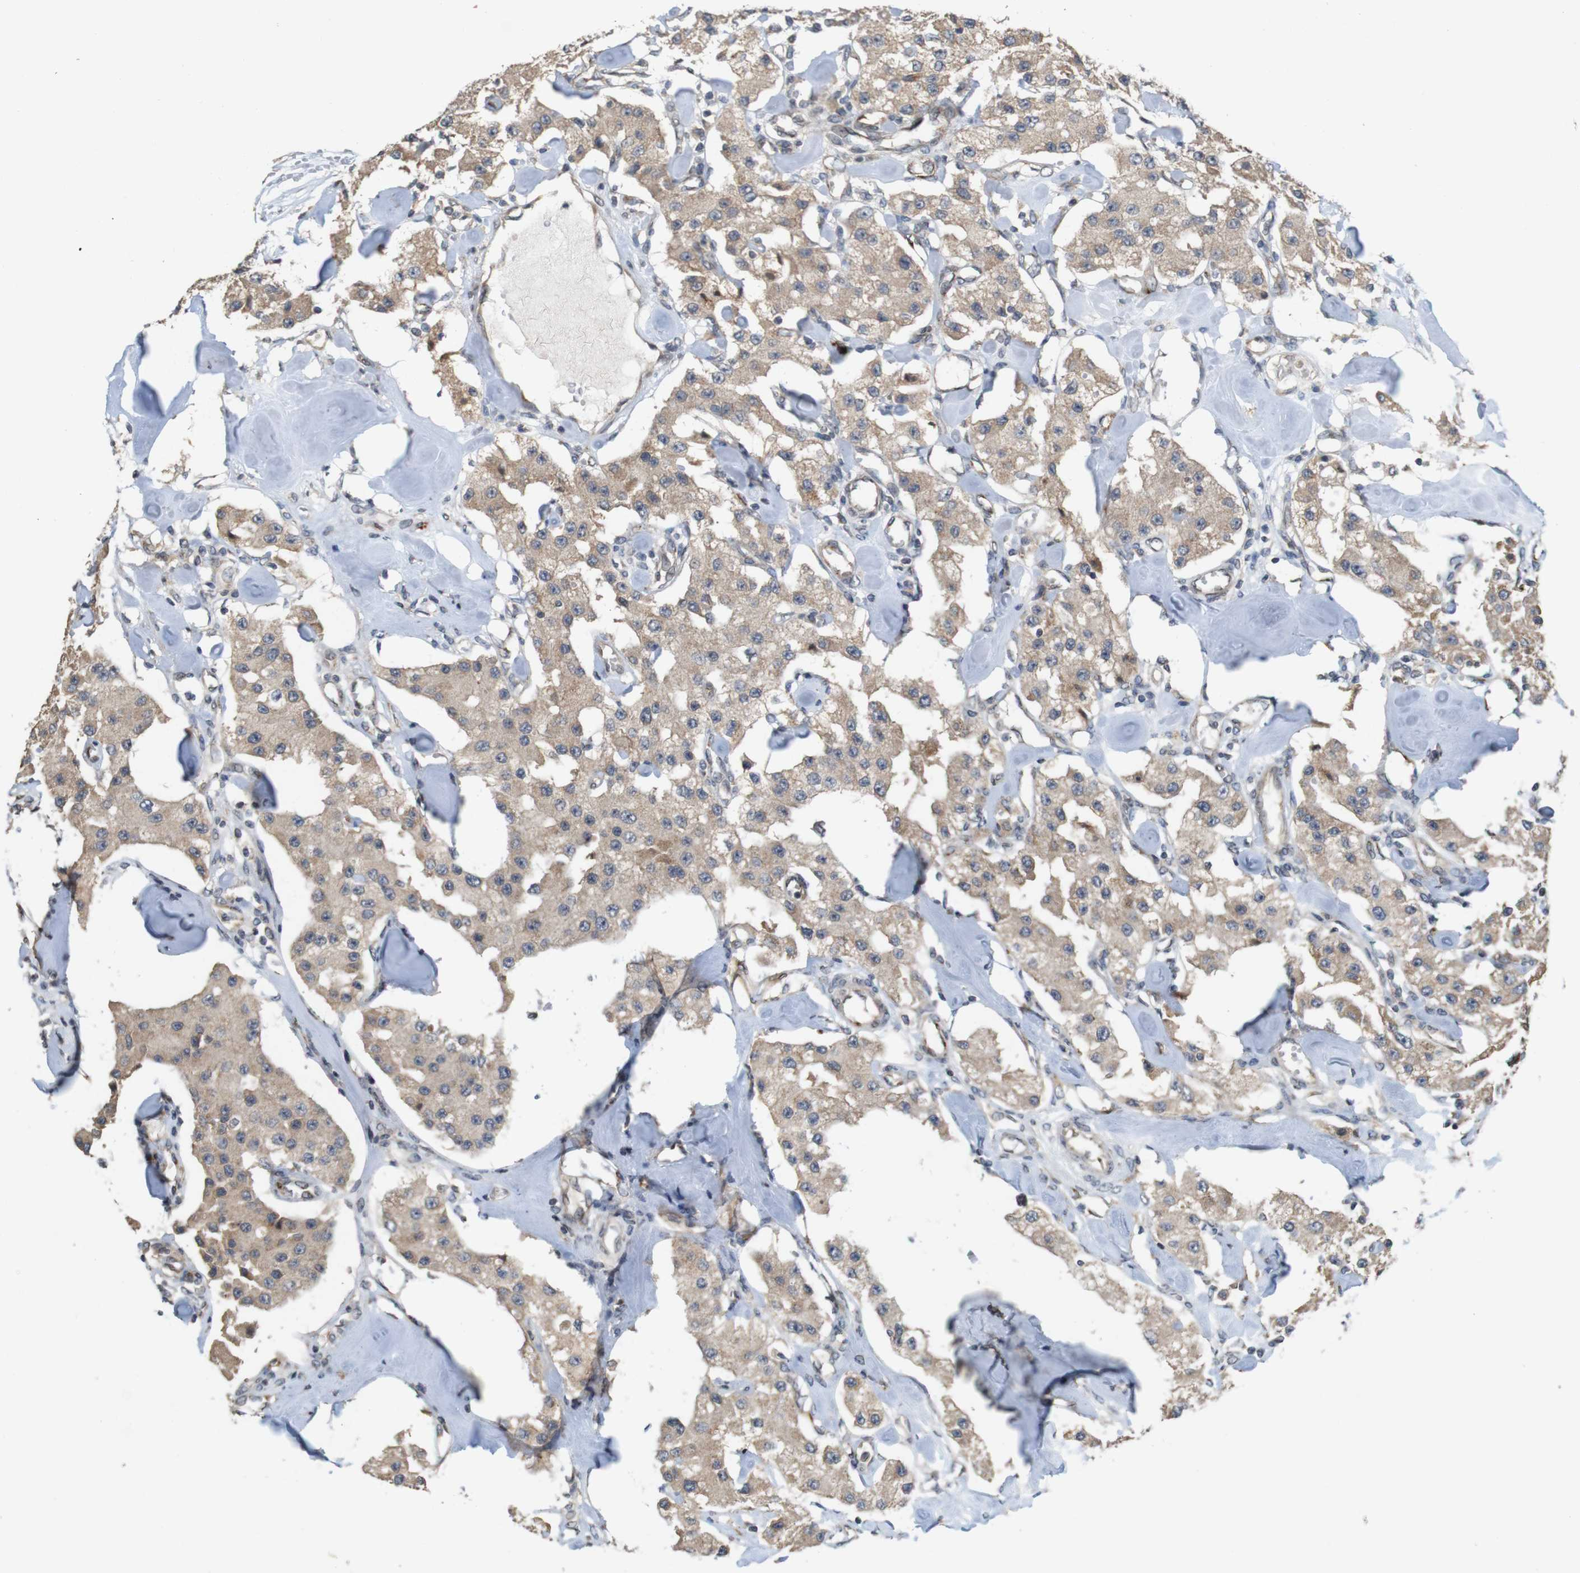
{"staining": {"intensity": "moderate", "quantity": ">75%", "location": "cytoplasmic/membranous"}, "tissue": "carcinoid", "cell_type": "Tumor cells", "image_type": "cancer", "snomed": [{"axis": "morphology", "description": "Carcinoid, malignant, NOS"}, {"axis": "topography", "description": "Pancreas"}], "caption": "Immunohistochemistry (IHC) of human carcinoid (malignant) shows medium levels of moderate cytoplasmic/membranous staining in about >75% of tumor cells.", "gene": "EFCAB14", "patient": {"sex": "male", "age": 41}}